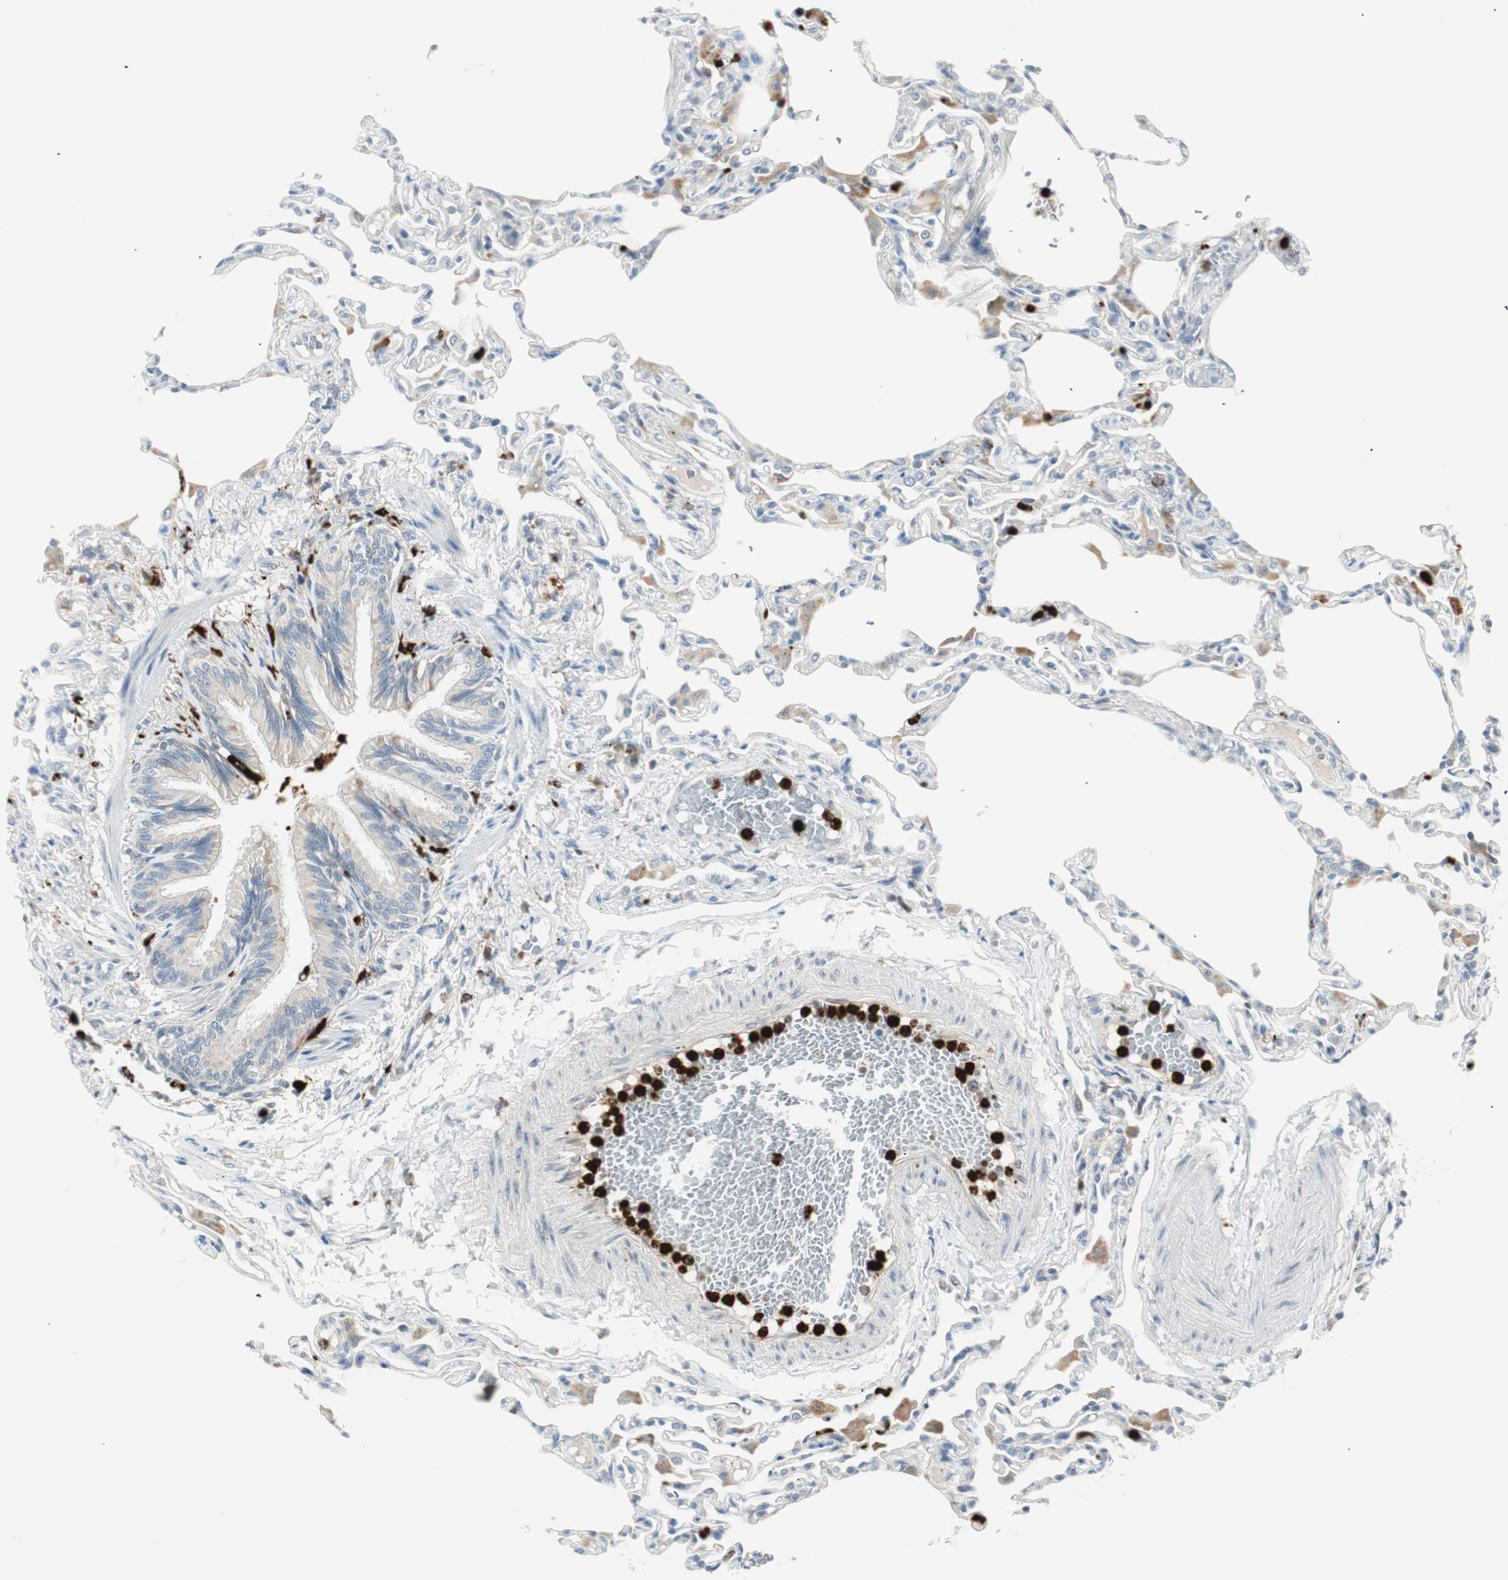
{"staining": {"intensity": "negative", "quantity": "none", "location": "none"}, "tissue": "lung", "cell_type": "Alveolar cells", "image_type": "normal", "snomed": [{"axis": "morphology", "description": "Normal tissue, NOS"}, {"axis": "topography", "description": "Lung"}], "caption": "Protein analysis of unremarkable lung exhibits no significant staining in alveolar cells.", "gene": "PRTN3", "patient": {"sex": "female", "age": 49}}